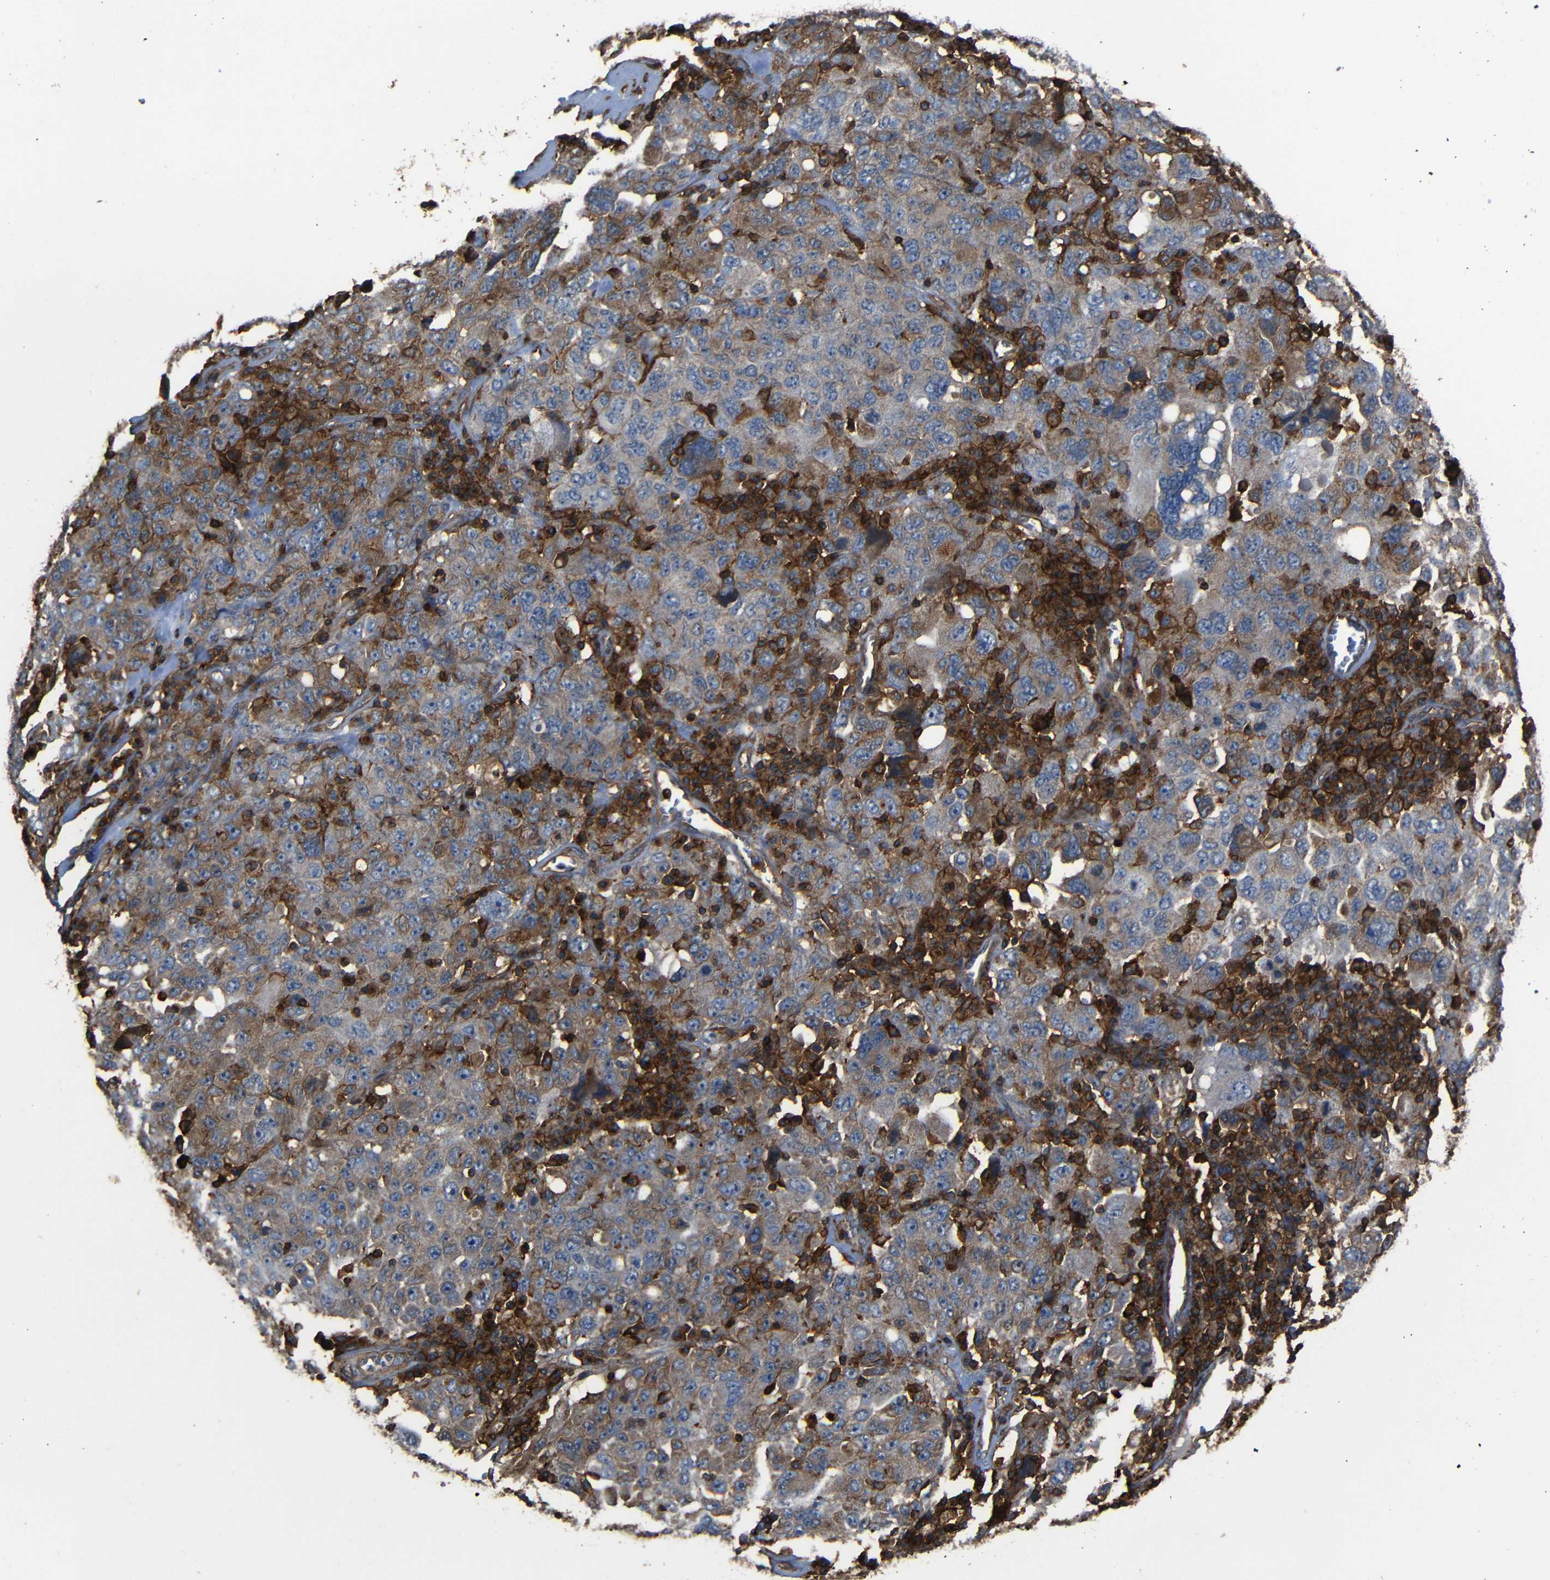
{"staining": {"intensity": "weak", "quantity": ">75%", "location": "cytoplasmic/membranous"}, "tissue": "ovarian cancer", "cell_type": "Tumor cells", "image_type": "cancer", "snomed": [{"axis": "morphology", "description": "Carcinoma, endometroid"}, {"axis": "topography", "description": "Ovary"}], "caption": "IHC (DAB (3,3'-diaminobenzidine)) staining of ovarian cancer (endometroid carcinoma) demonstrates weak cytoplasmic/membranous protein expression in about >75% of tumor cells.", "gene": "ADGRE5", "patient": {"sex": "female", "age": 62}}